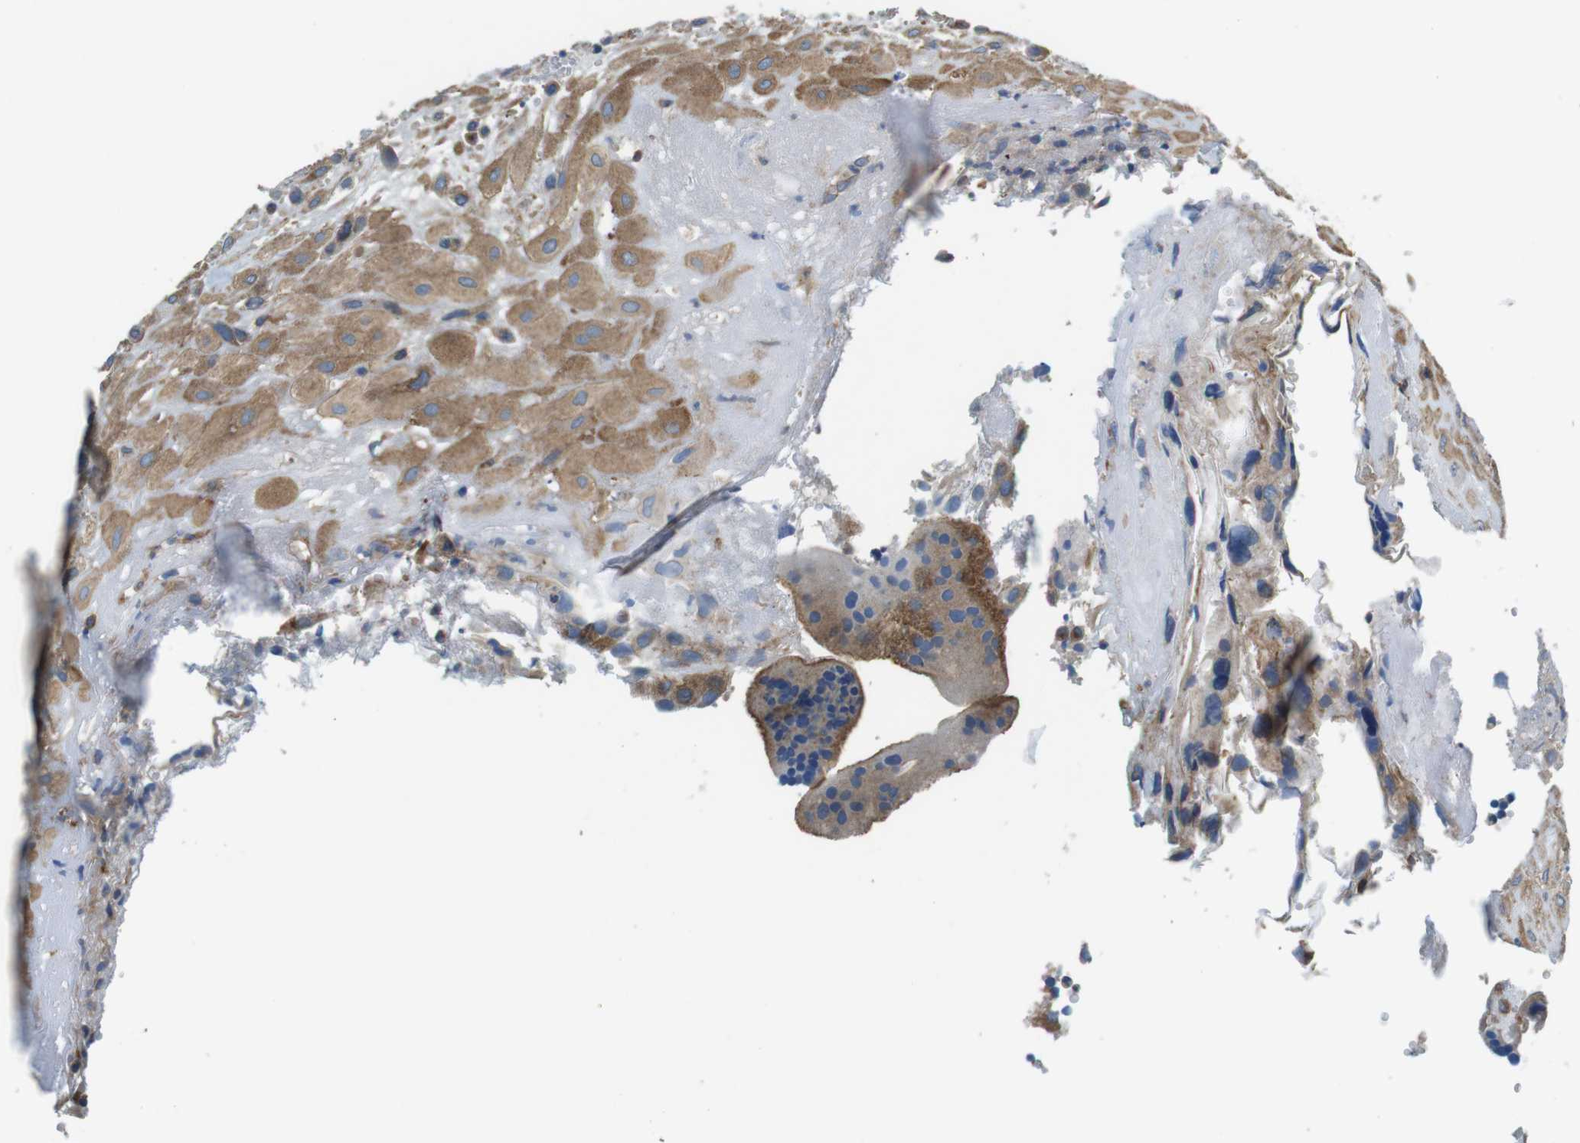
{"staining": {"intensity": "moderate", "quantity": ">75%", "location": "cytoplasmic/membranous"}, "tissue": "placenta", "cell_type": "Decidual cells", "image_type": "normal", "snomed": [{"axis": "morphology", "description": "Normal tissue, NOS"}, {"axis": "topography", "description": "Placenta"}], "caption": "Normal placenta reveals moderate cytoplasmic/membranous staining in about >75% of decidual cells (Brightfield microscopy of DAB IHC at high magnification)..", "gene": "DENND4C", "patient": {"sex": "female", "age": 18}}